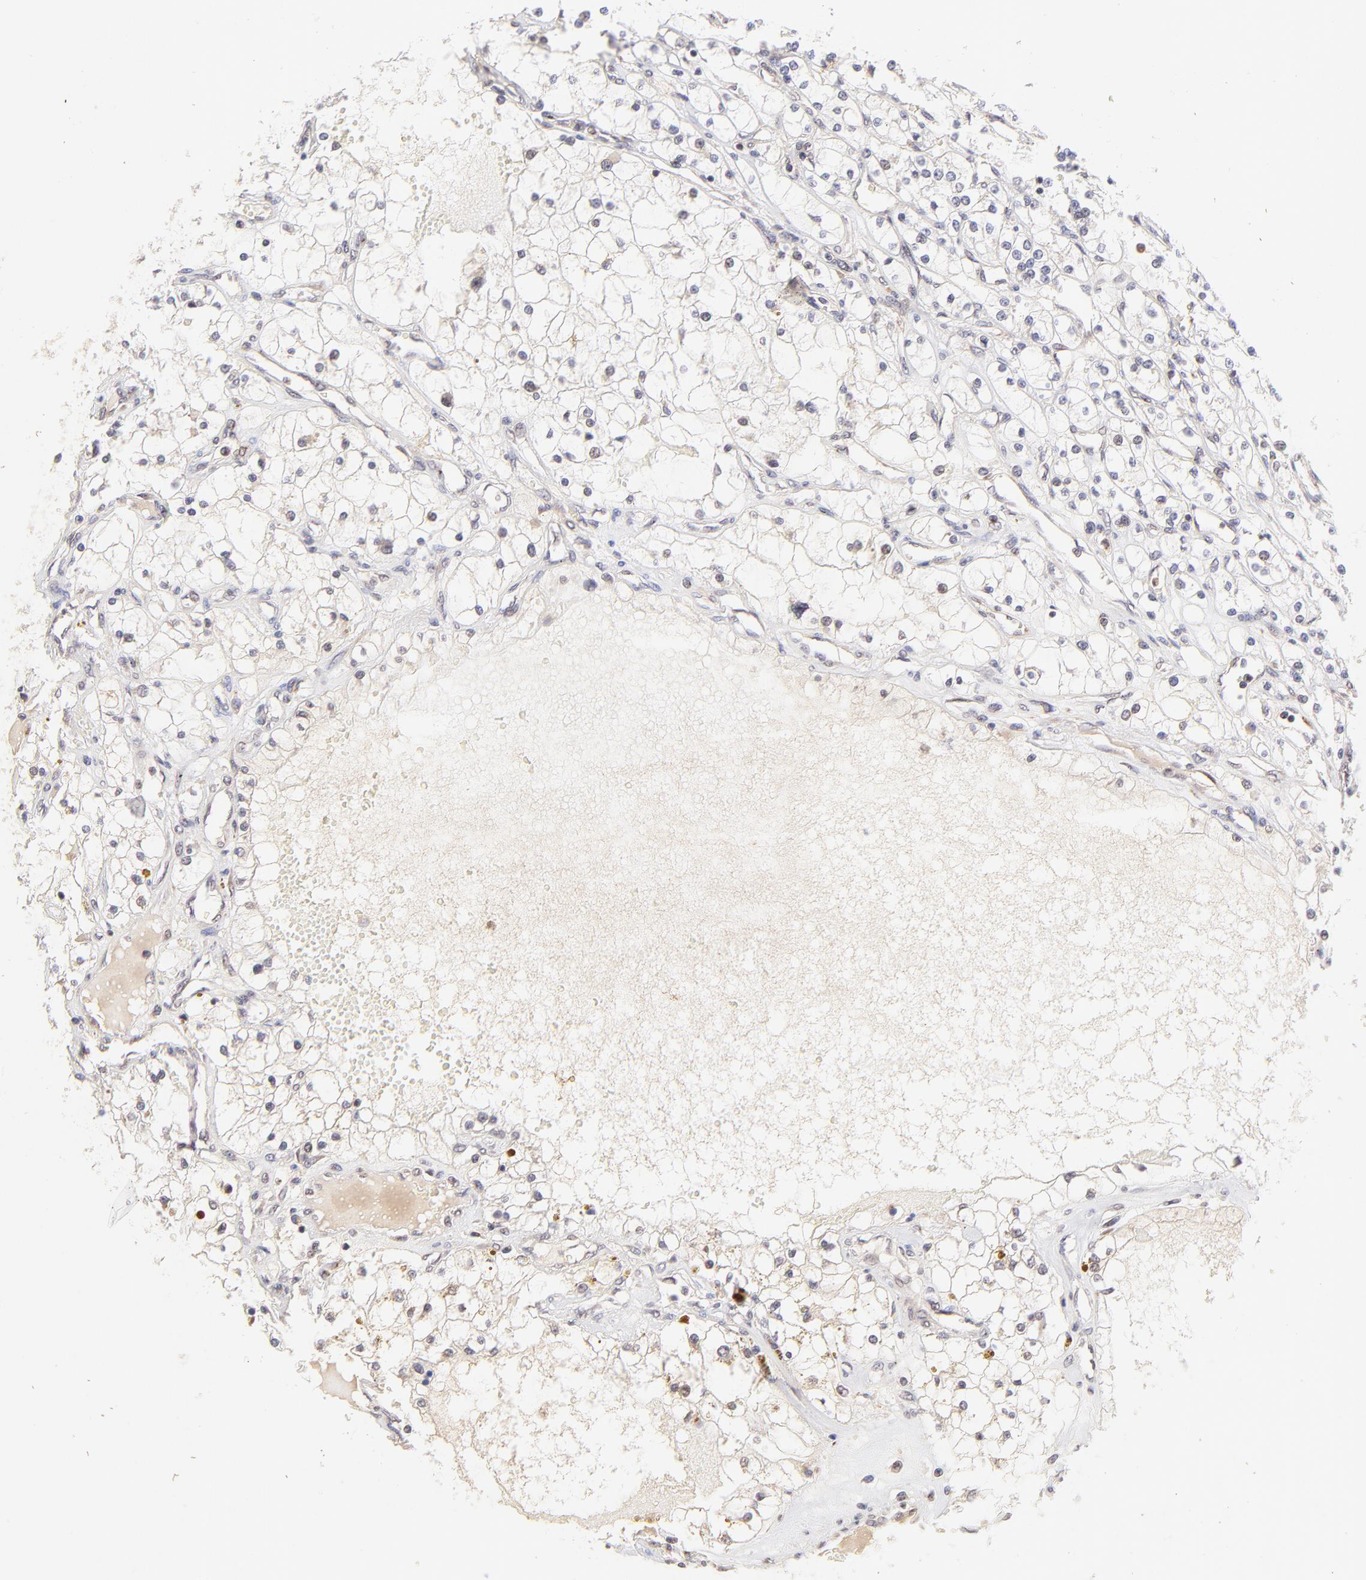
{"staining": {"intensity": "negative", "quantity": "none", "location": "none"}, "tissue": "renal cancer", "cell_type": "Tumor cells", "image_type": "cancer", "snomed": [{"axis": "morphology", "description": "Adenocarcinoma, NOS"}, {"axis": "topography", "description": "Kidney"}], "caption": "There is no significant staining in tumor cells of renal cancer (adenocarcinoma). (DAB immunohistochemistry (IHC) with hematoxylin counter stain).", "gene": "MED12", "patient": {"sex": "male", "age": 61}}